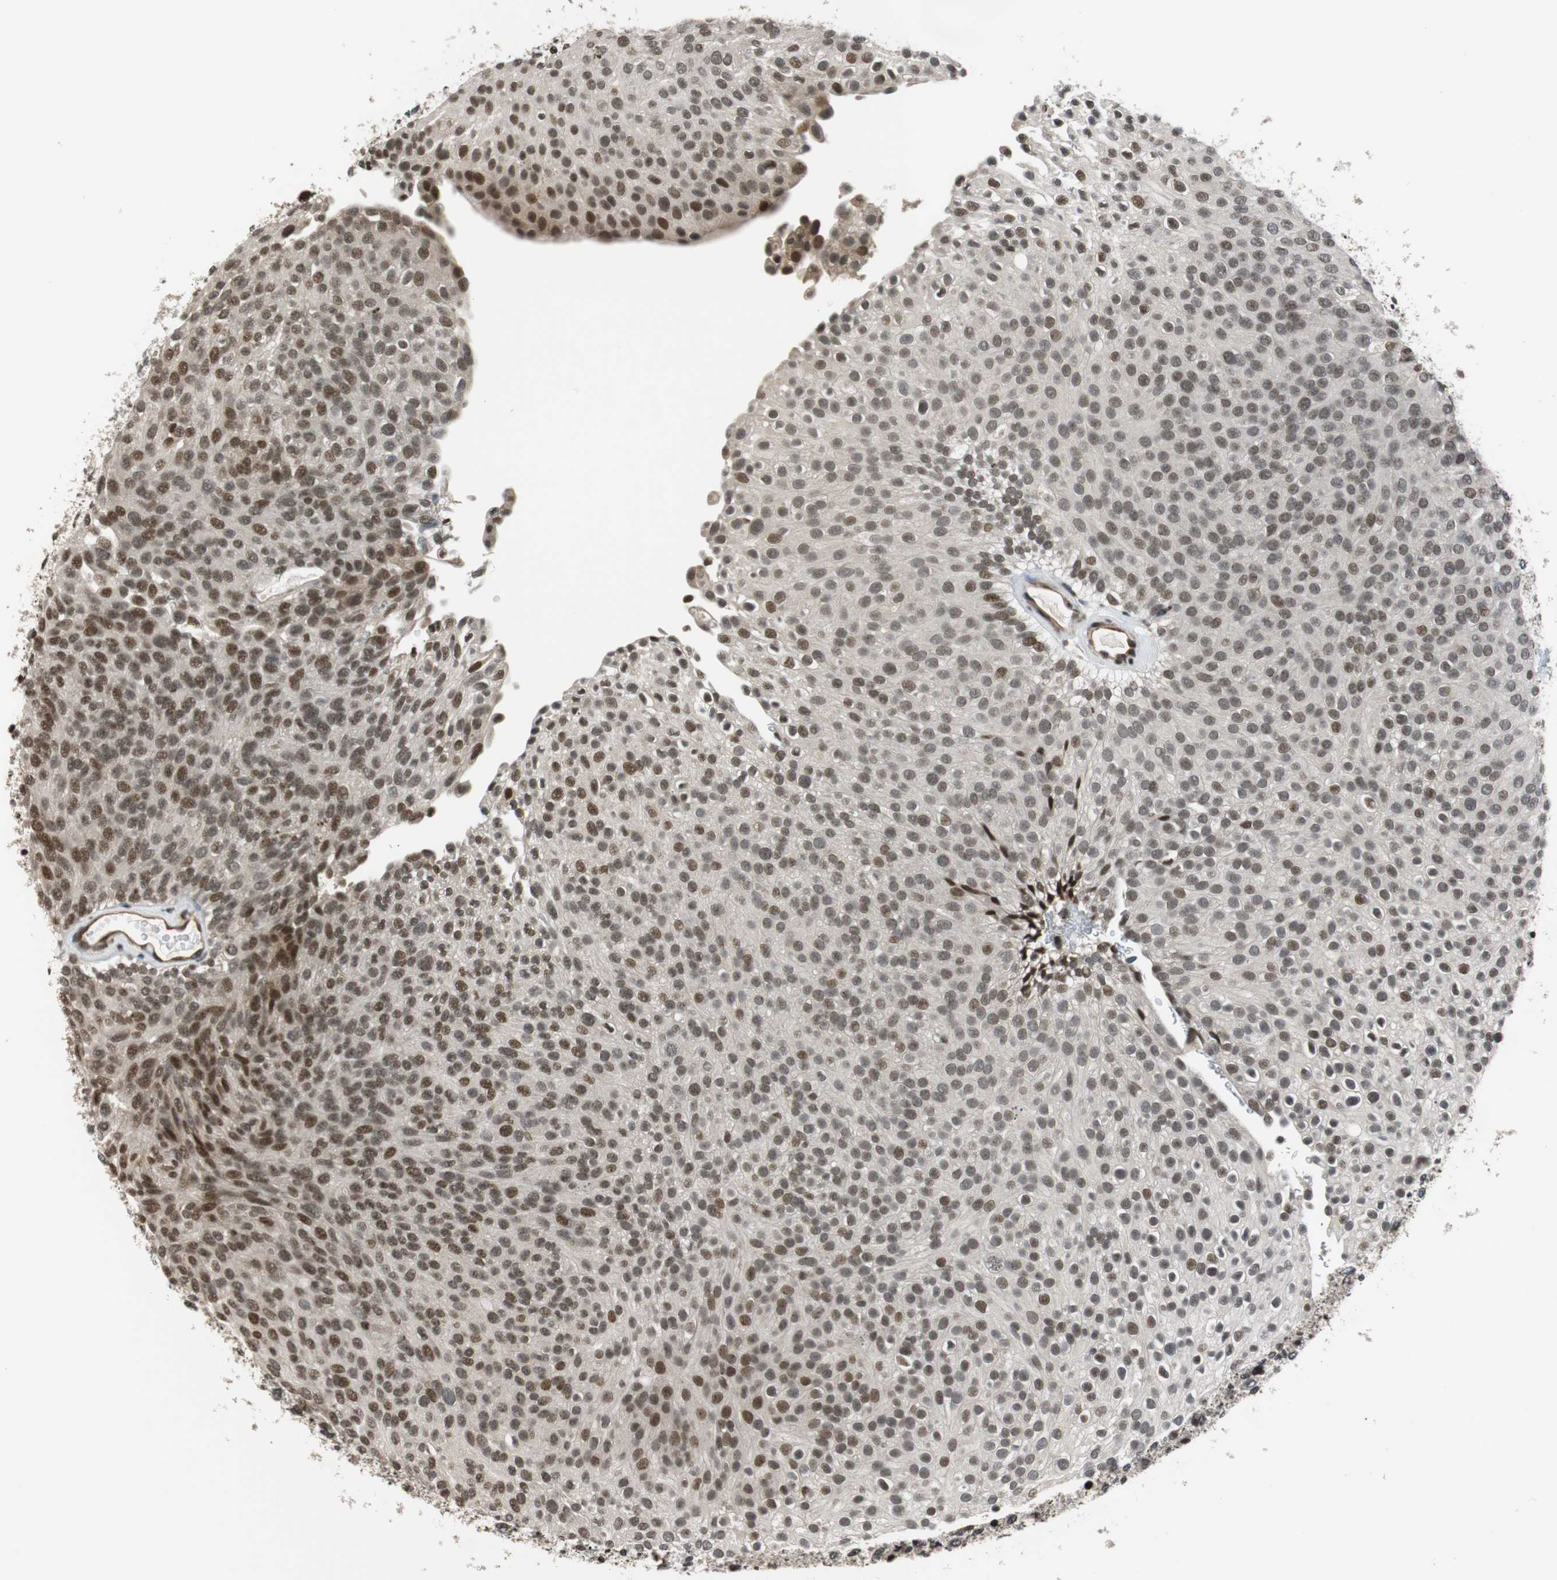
{"staining": {"intensity": "moderate", "quantity": ">75%", "location": "nuclear"}, "tissue": "urothelial cancer", "cell_type": "Tumor cells", "image_type": "cancer", "snomed": [{"axis": "morphology", "description": "Urothelial carcinoma, Low grade"}, {"axis": "topography", "description": "Urinary bladder"}], "caption": "Low-grade urothelial carcinoma tissue displays moderate nuclear staining in about >75% of tumor cells, visualized by immunohistochemistry. The protein is stained brown, and the nuclei are stained in blue (DAB IHC with brightfield microscopy, high magnification).", "gene": "REST", "patient": {"sex": "male", "age": 78}}